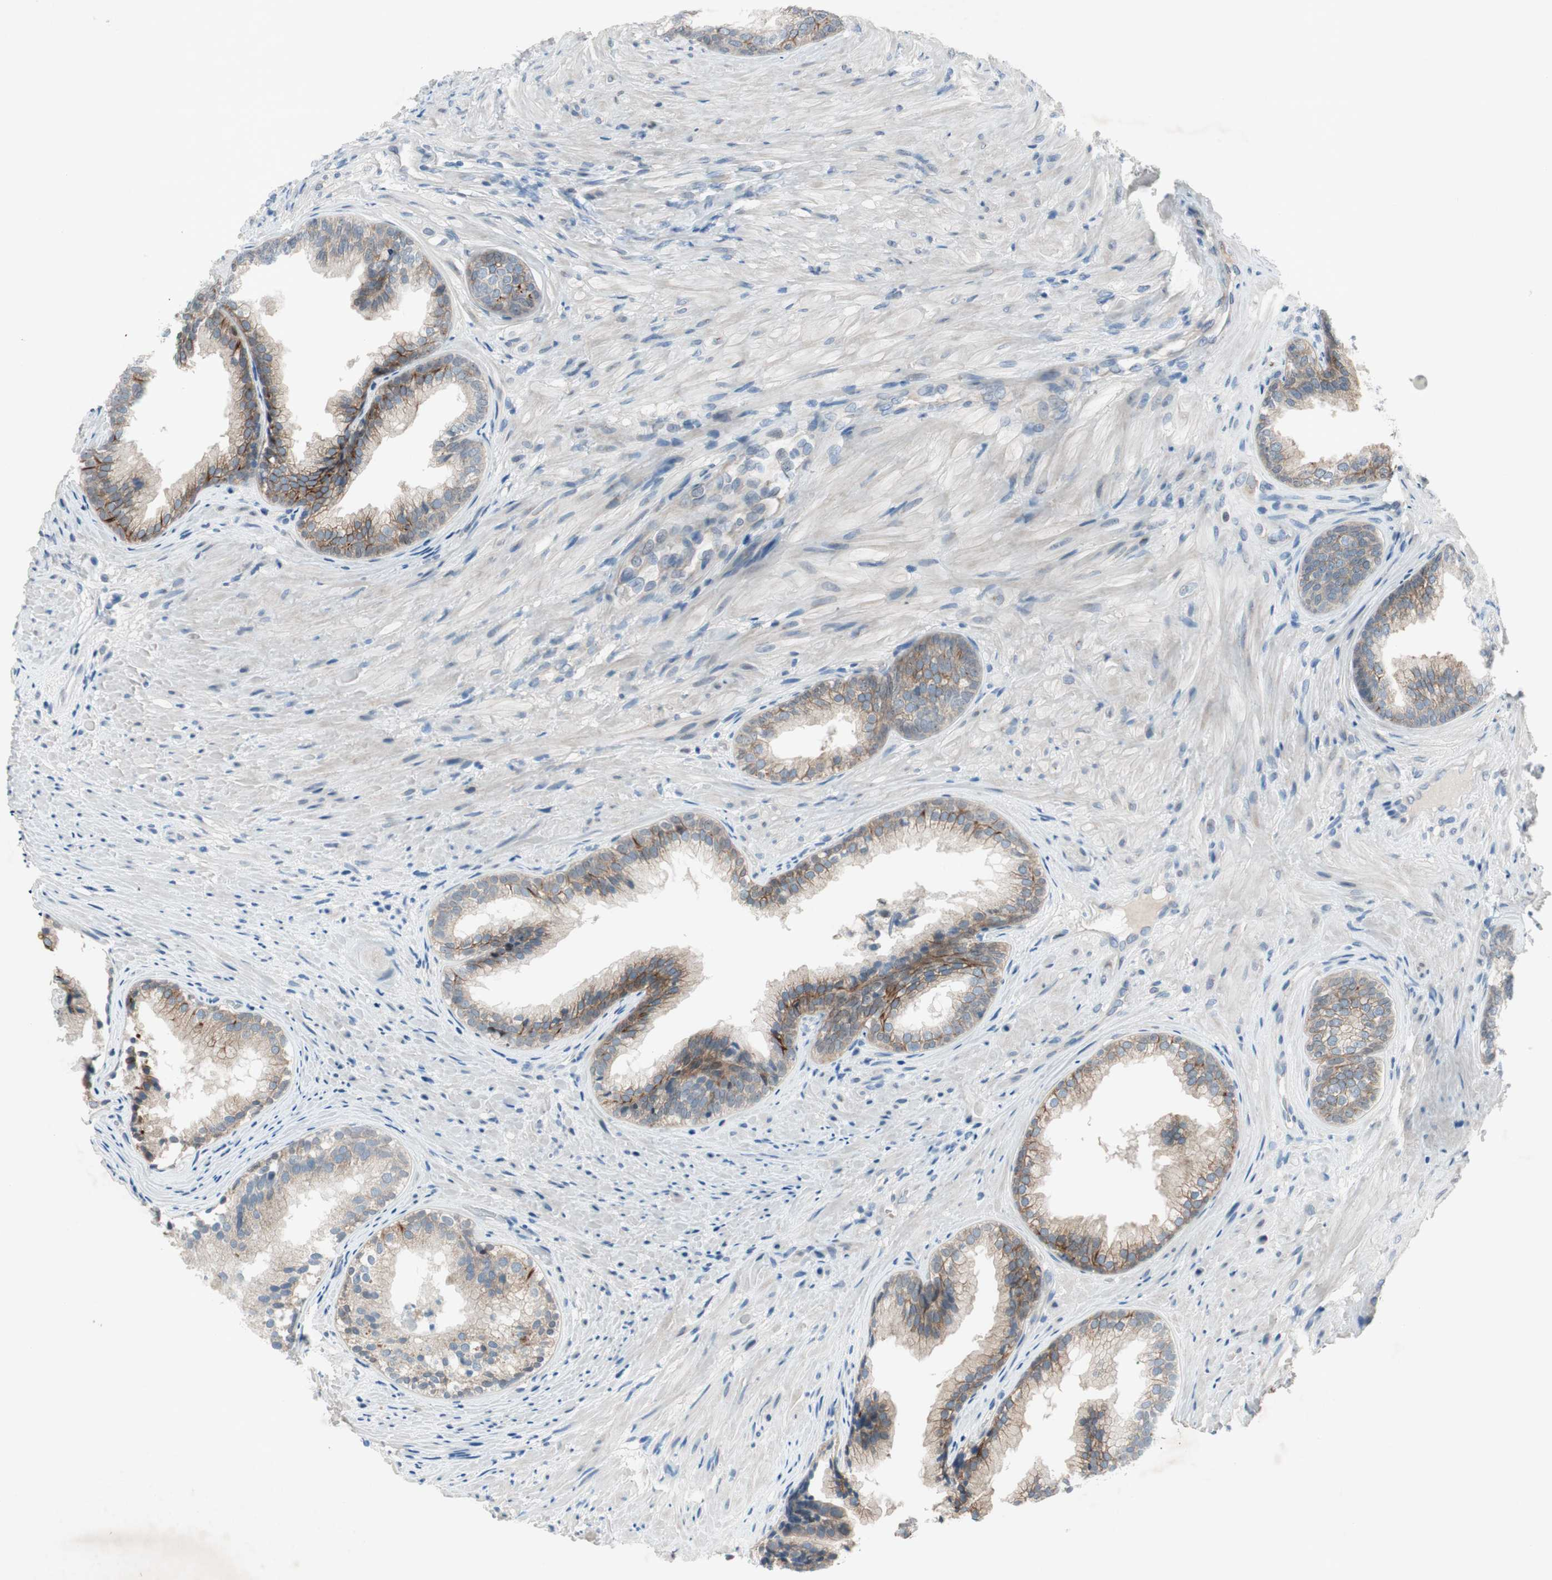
{"staining": {"intensity": "moderate", "quantity": "<25%", "location": "cytoplasmic/membranous"}, "tissue": "prostate", "cell_type": "Glandular cells", "image_type": "normal", "snomed": [{"axis": "morphology", "description": "Normal tissue, NOS"}, {"axis": "topography", "description": "Prostate"}], "caption": "Moderate cytoplasmic/membranous expression is identified in about <25% of glandular cells in normal prostate.", "gene": "PRRG4", "patient": {"sex": "male", "age": 76}}